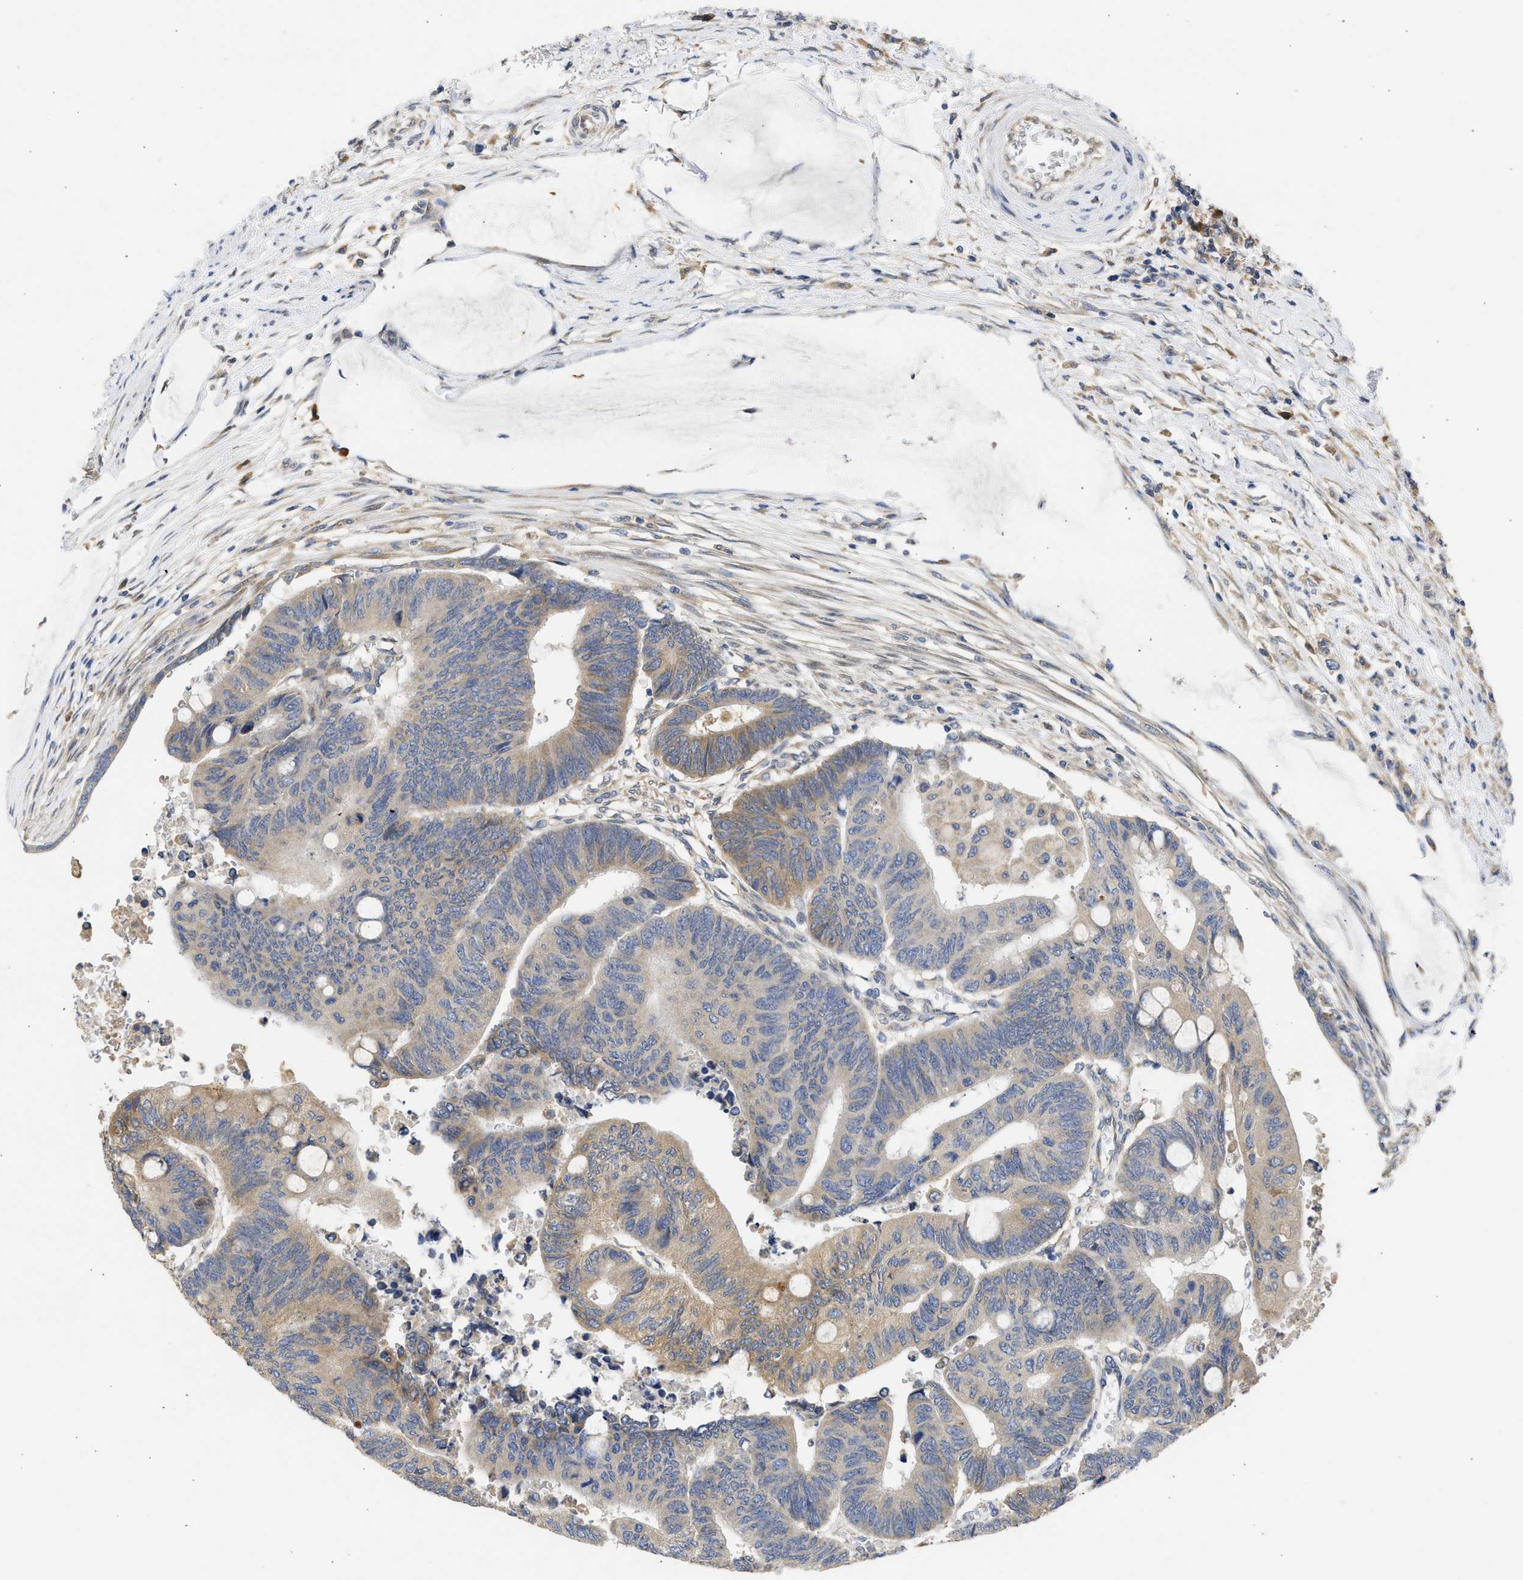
{"staining": {"intensity": "moderate", "quantity": "<25%", "location": "cytoplasmic/membranous"}, "tissue": "colorectal cancer", "cell_type": "Tumor cells", "image_type": "cancer", "snomed": [{"axis": "morphology", "description": "Normal tissue, NOS"}, {"axis": "morphology", "description": "Adenocarcinoma, NOS"}, {"axis": "topography", "description": "Rectum"}, {"axis": "topography", "description": "Peripheral nerve tissue"}], "caption": "Protein expression analysis of human colorectal cancer reveals moderate cytoplasmic/membranous staining in about <25% of tumor cells. (Brightfield microscopy of DAB IHC at high magnification).", "gene": "TMED1", "patient": {"sex": "male", "age": 92}}